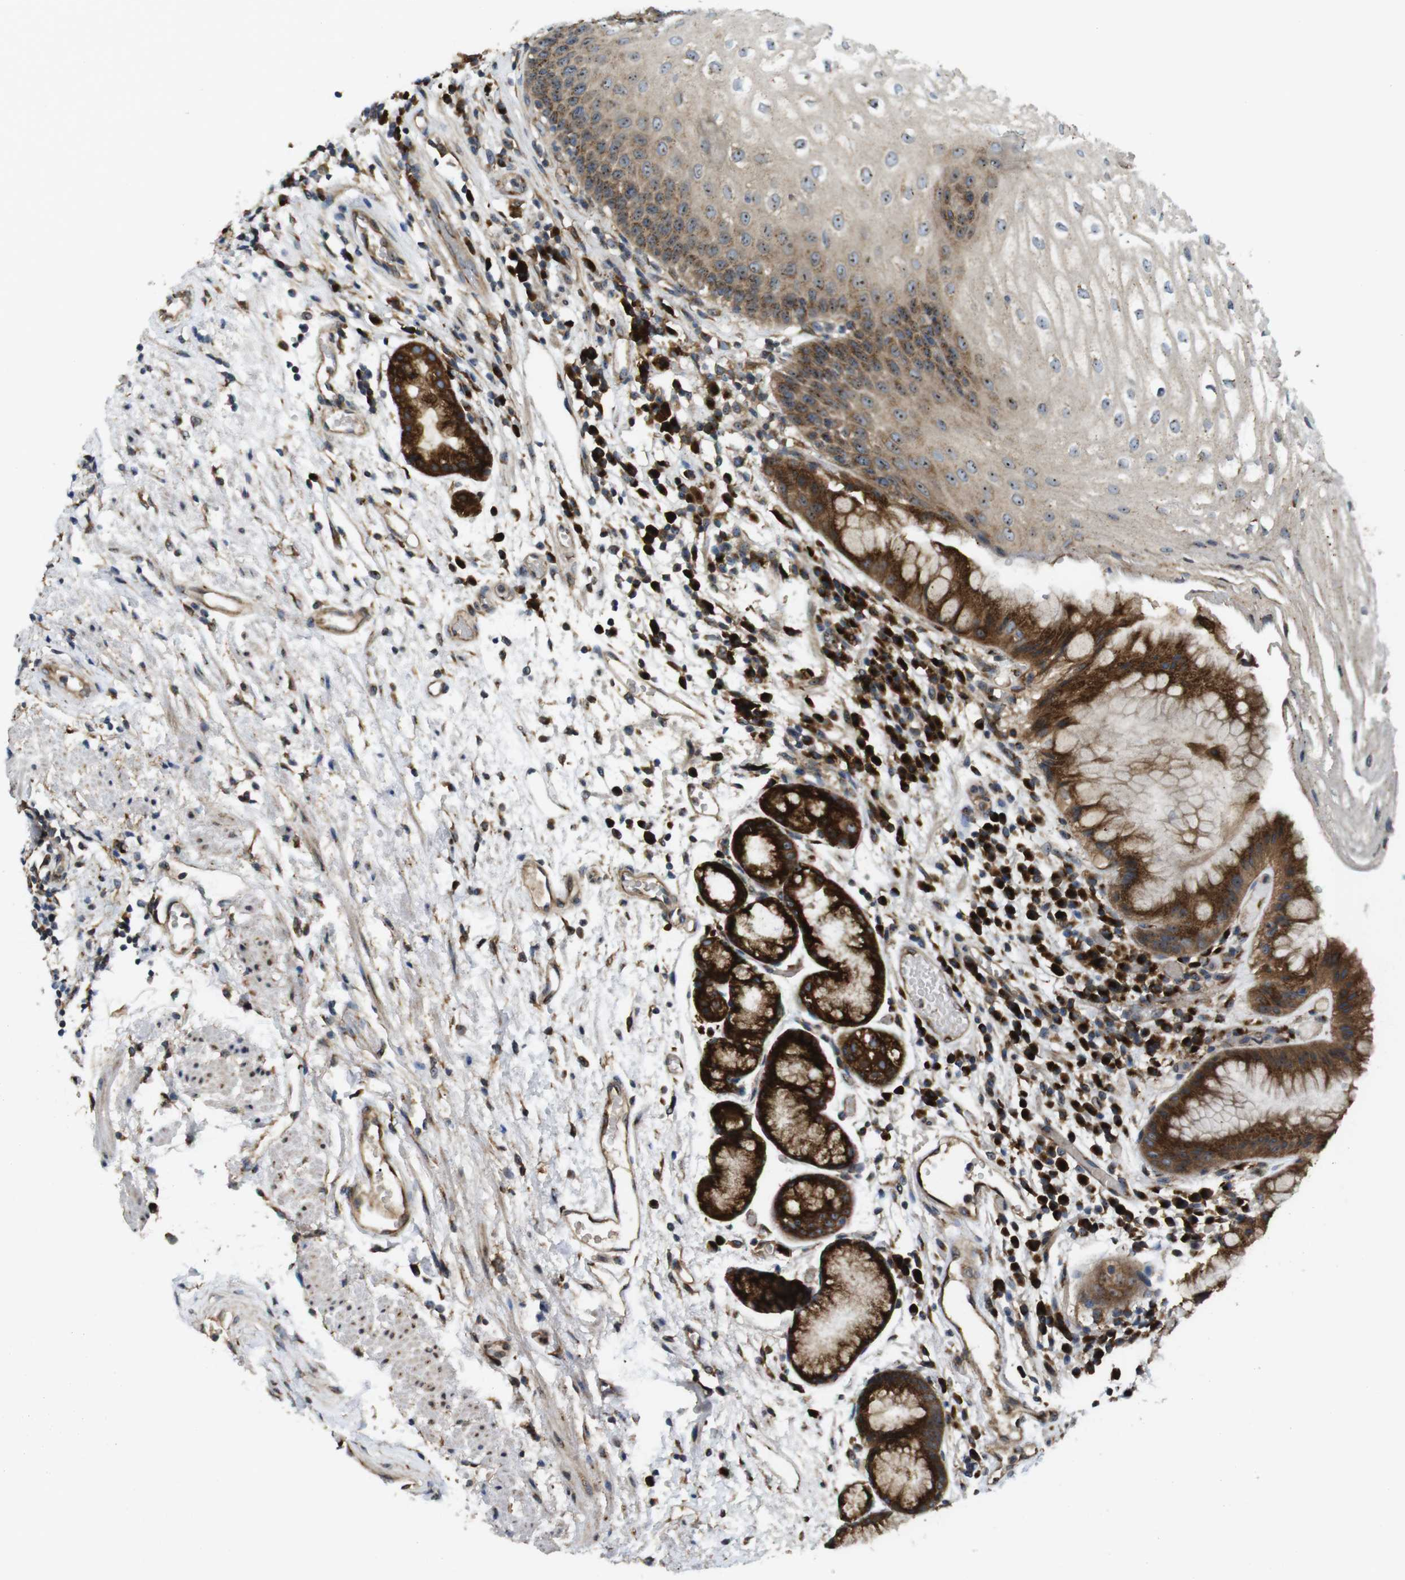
{"staining": {"intensity": "strong", "quantity": ">75%", "location": "cytoplasmic/membranous"}, "tissue": "stomach", "cell_type": "Glandular cells", "image_type": "normal", "snomed": [{"axis": "morphology", "description": "Normal tissue, NOS"}, {"axis": "topography", "description": "Stomach, upper"}], "caption": "Immunohistochemical staining of unremarkable human stomach demonstrates >75% levels of strong cytoplasmic/membranous protein positivity in approximately >75% of glandular cells.", "gene": "TMEM143", "patient": {"sex": "male", "age": 72}}